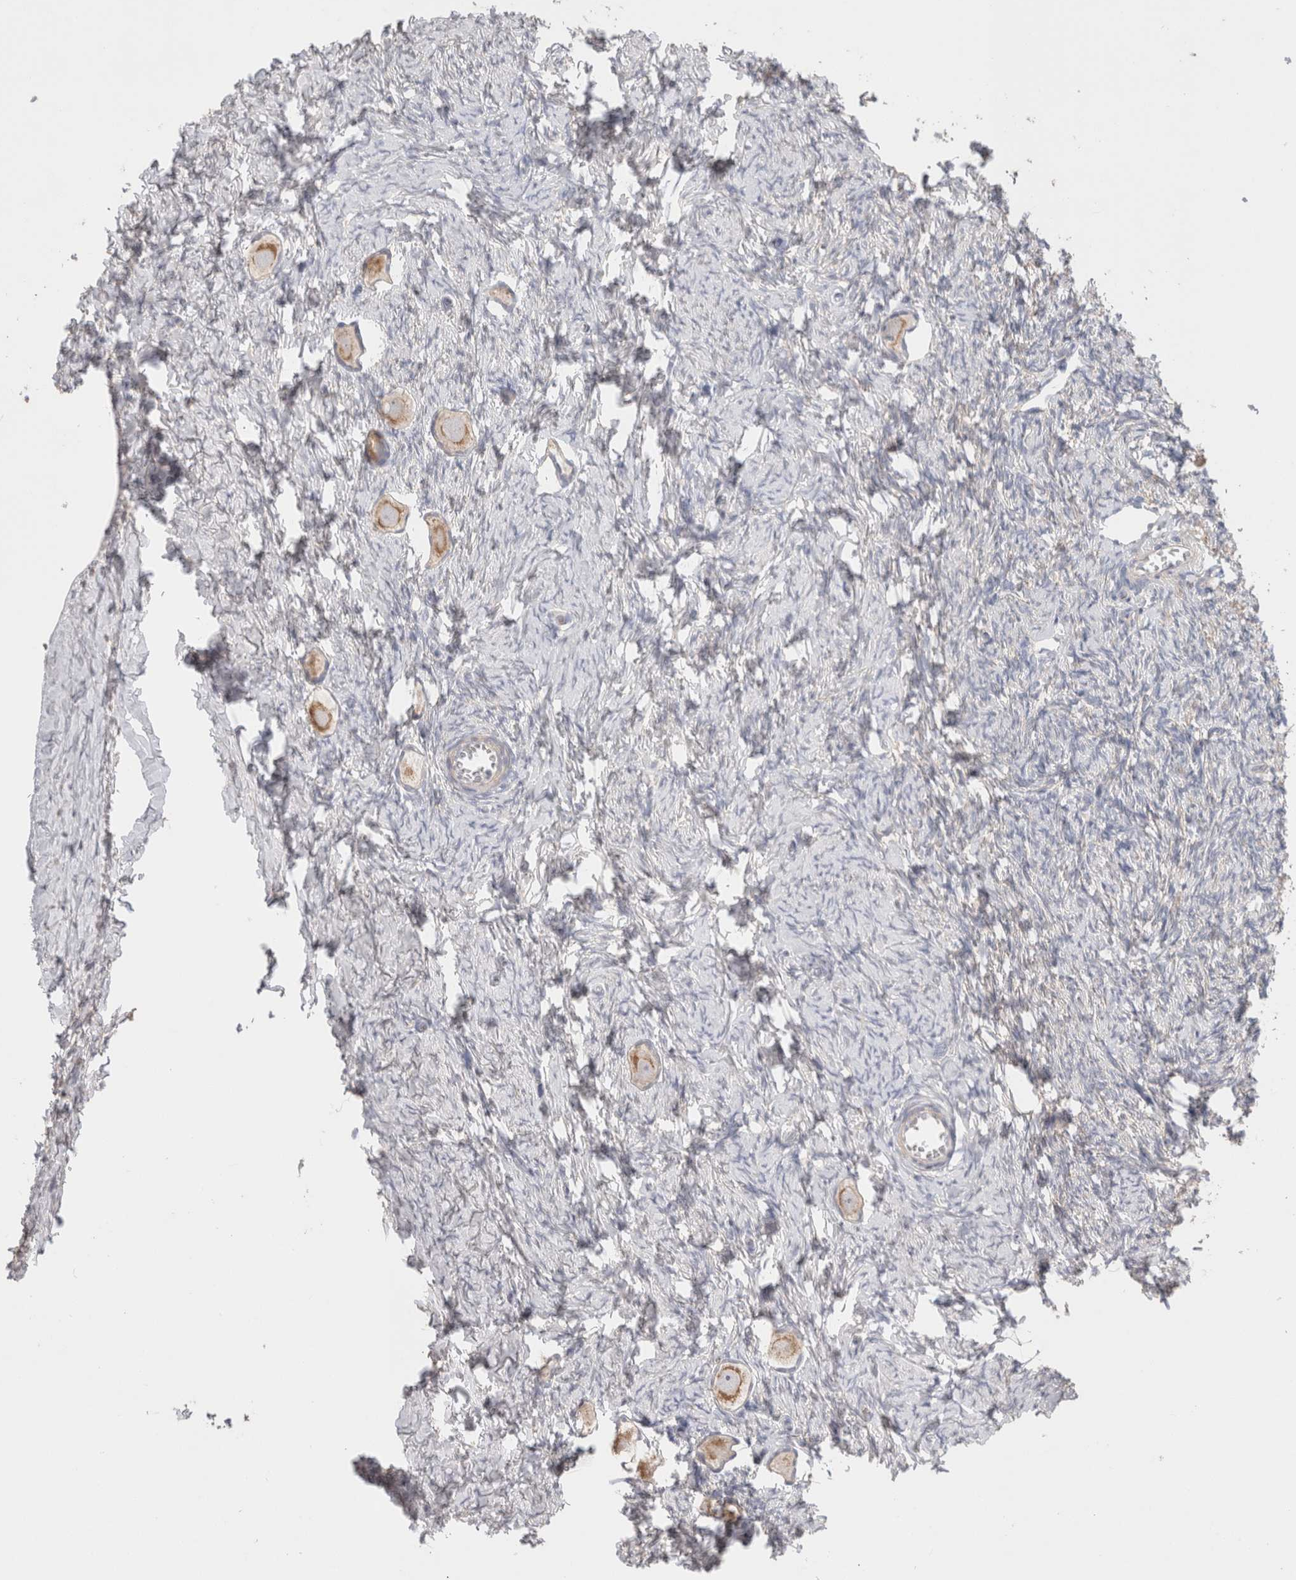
{"staining": {"intensity": "moderate", "quantity": "25%-75%", "location": "cytoplasmic/membranous"}, "tissue": "ovary", "cell_type": "Follicle cells", "image_type": "normal", "snomed": [{"axis": "morphology", "description": "Normal tissue, NOS"}, {"axis": "topography", "description": "Ovary"}], "caption": "A high-resolution image shows immunohistochemistry staining of normal ovary, which reveals moderate cytoplasmic/membranous expression in about 25%-75% of follicle cells. The staining was performed using DAB to visualize the protein expression in brown, while the nuclei were stained in blue with hematoxylin (Magnification: 20x).", "gene": "DMD", "patient": {"sex": "female", "age": 27}}